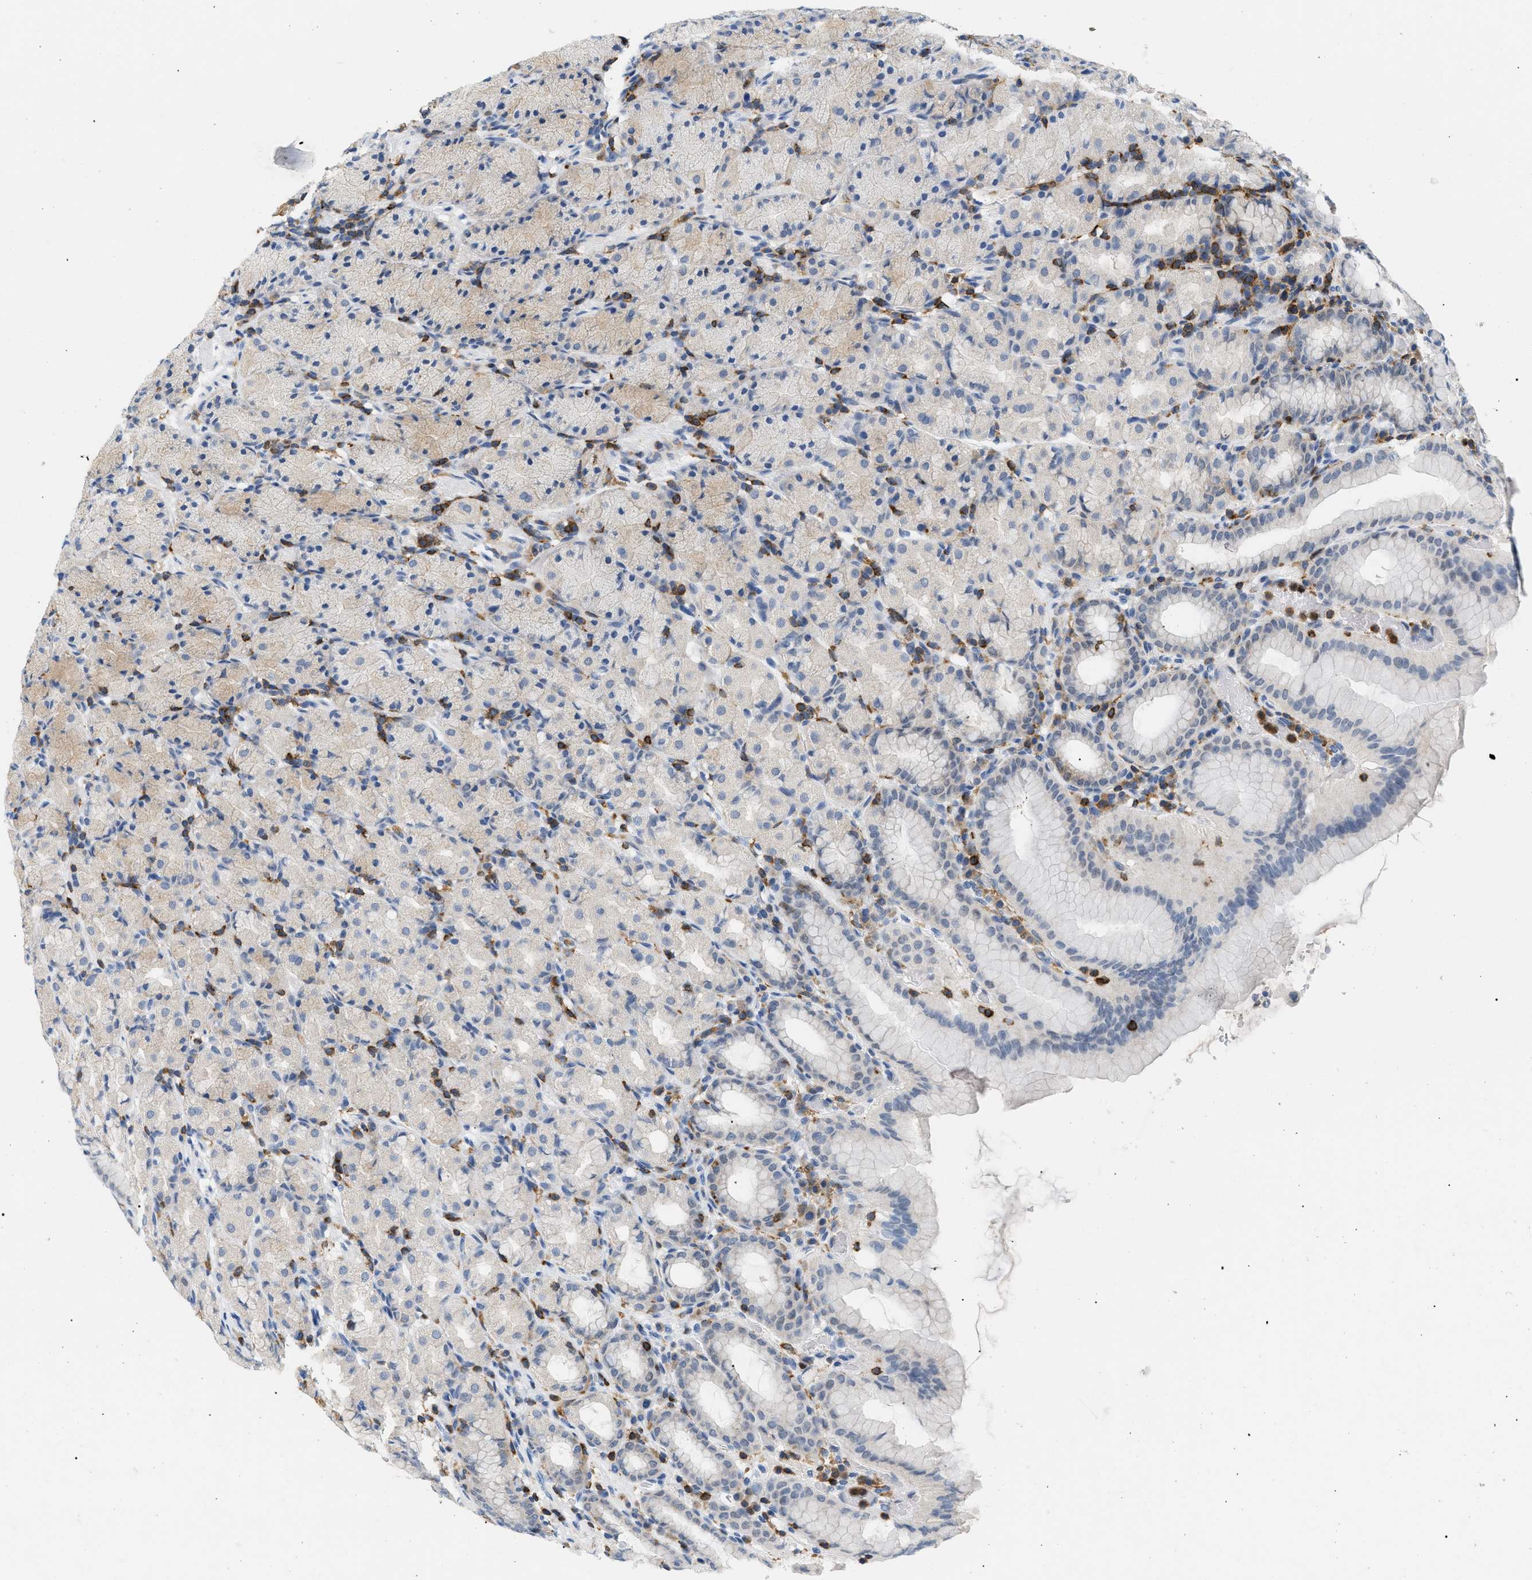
{"staining": {"intensity": "negative", "quantity": "none", "location": "none"}, "tissue": "stomach", "cell_type": "Glandular cells", "image_type": "normal", "snomed": [{"axis": "morphology", "description": "Normal tissue, NOS"}, {"axis": "topography", "description": "Stomach, upper"}], "caption": "An image of stomach stained for a protein shows no brown staining in glandular cells. (DAB immunohistochemistry (IHC), high magnification).", "gene": "INPP5D", "patient": {"sex": "male", "age": 68}}